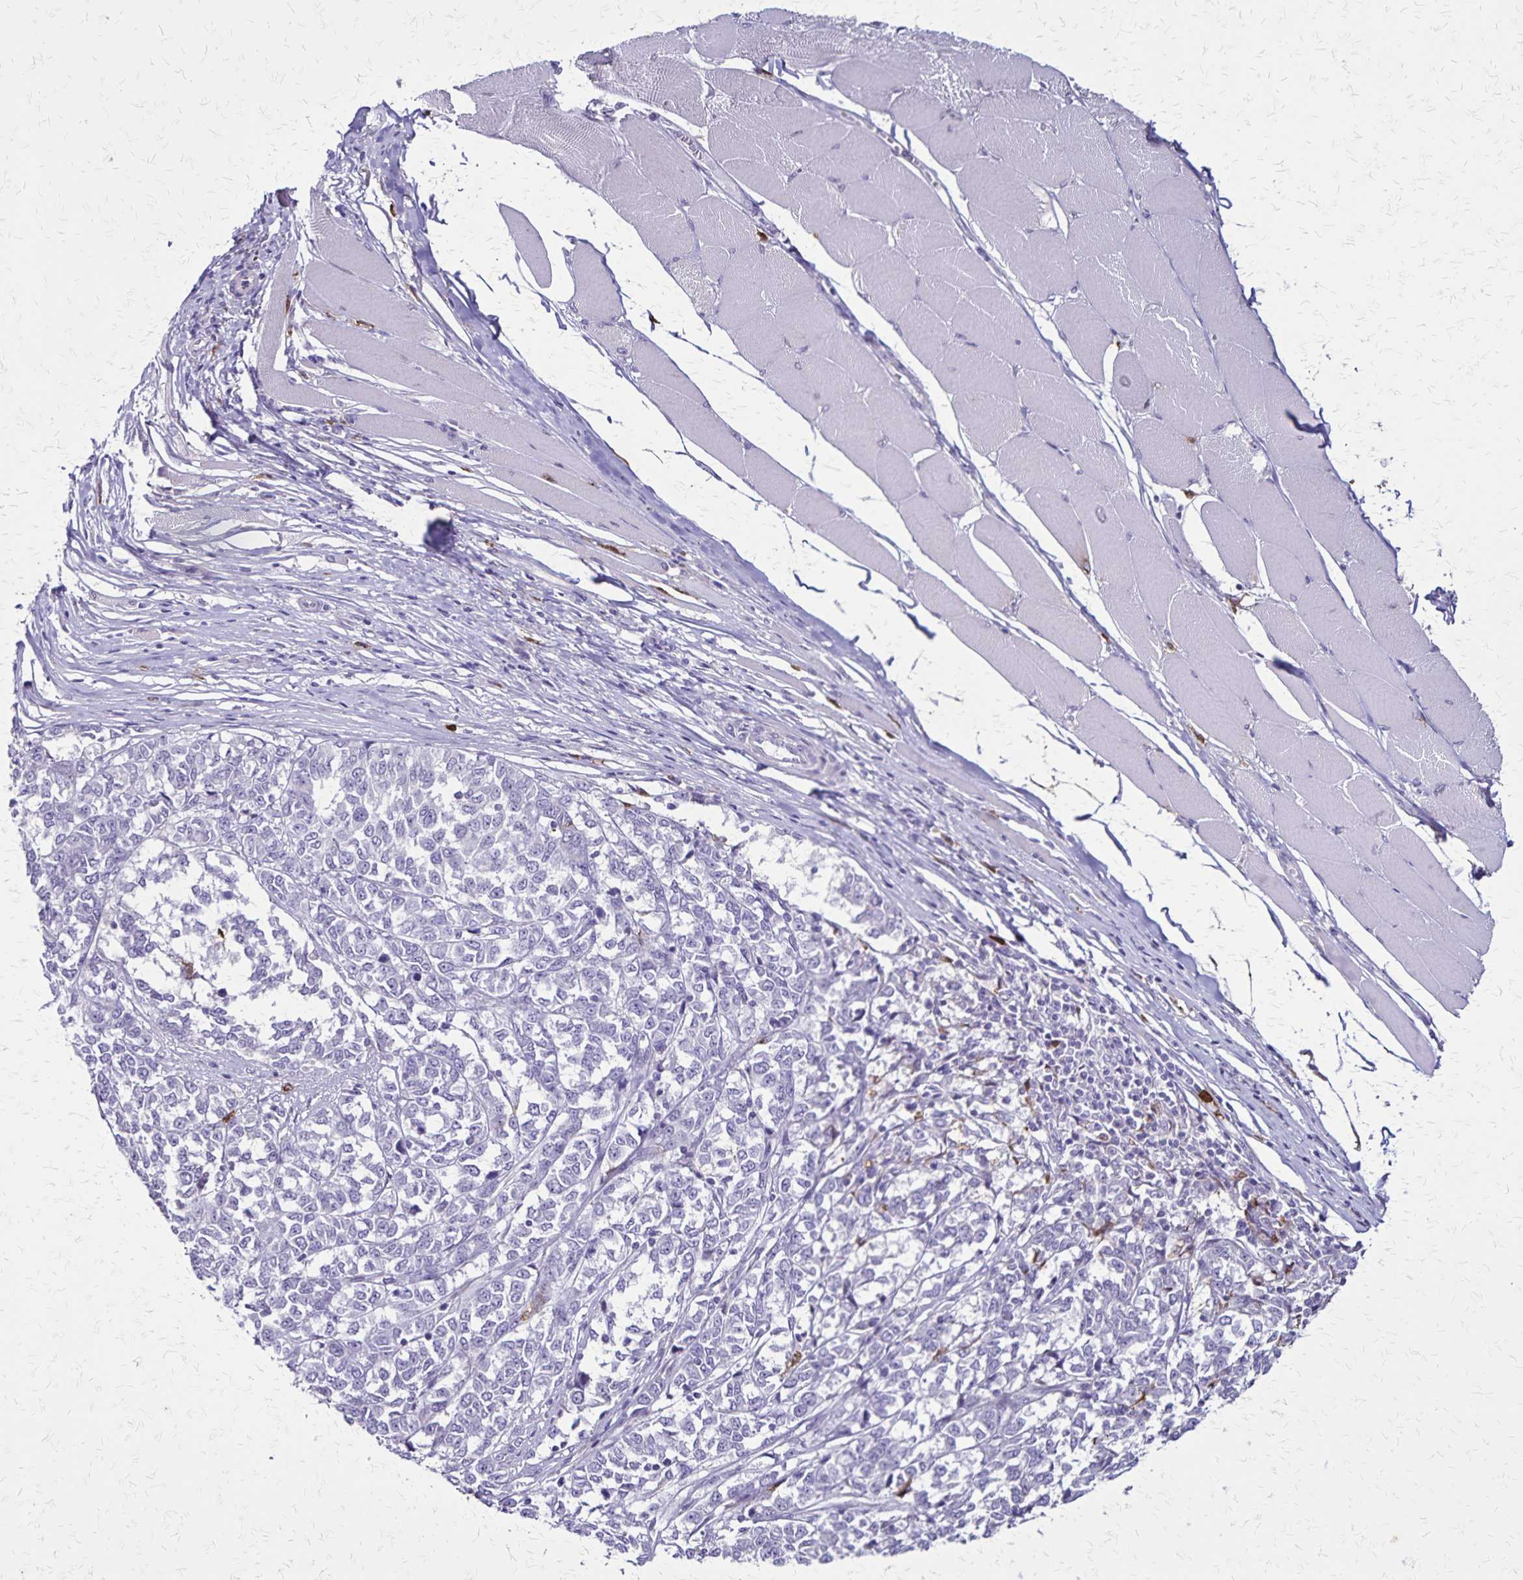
{"staining": {"intensity": "negative", "quantity": "none", "location": "none"}, "tissue": "melanoma", "cell_type": "Tumor cells", "image_type": "cancer", "snomed": [{"axis": "morphology", "description": "Malignant melanoma, NOS"}, {"axis": "topography", "description": "Skin"}], "caption": "This is a histopathology image of immunohistochemistry (IHC) staining of malignant melanoma, which shows no expression in tumor cells.", "gene": "ULBP3", "patient": {"sex": "female", "age": 72}}